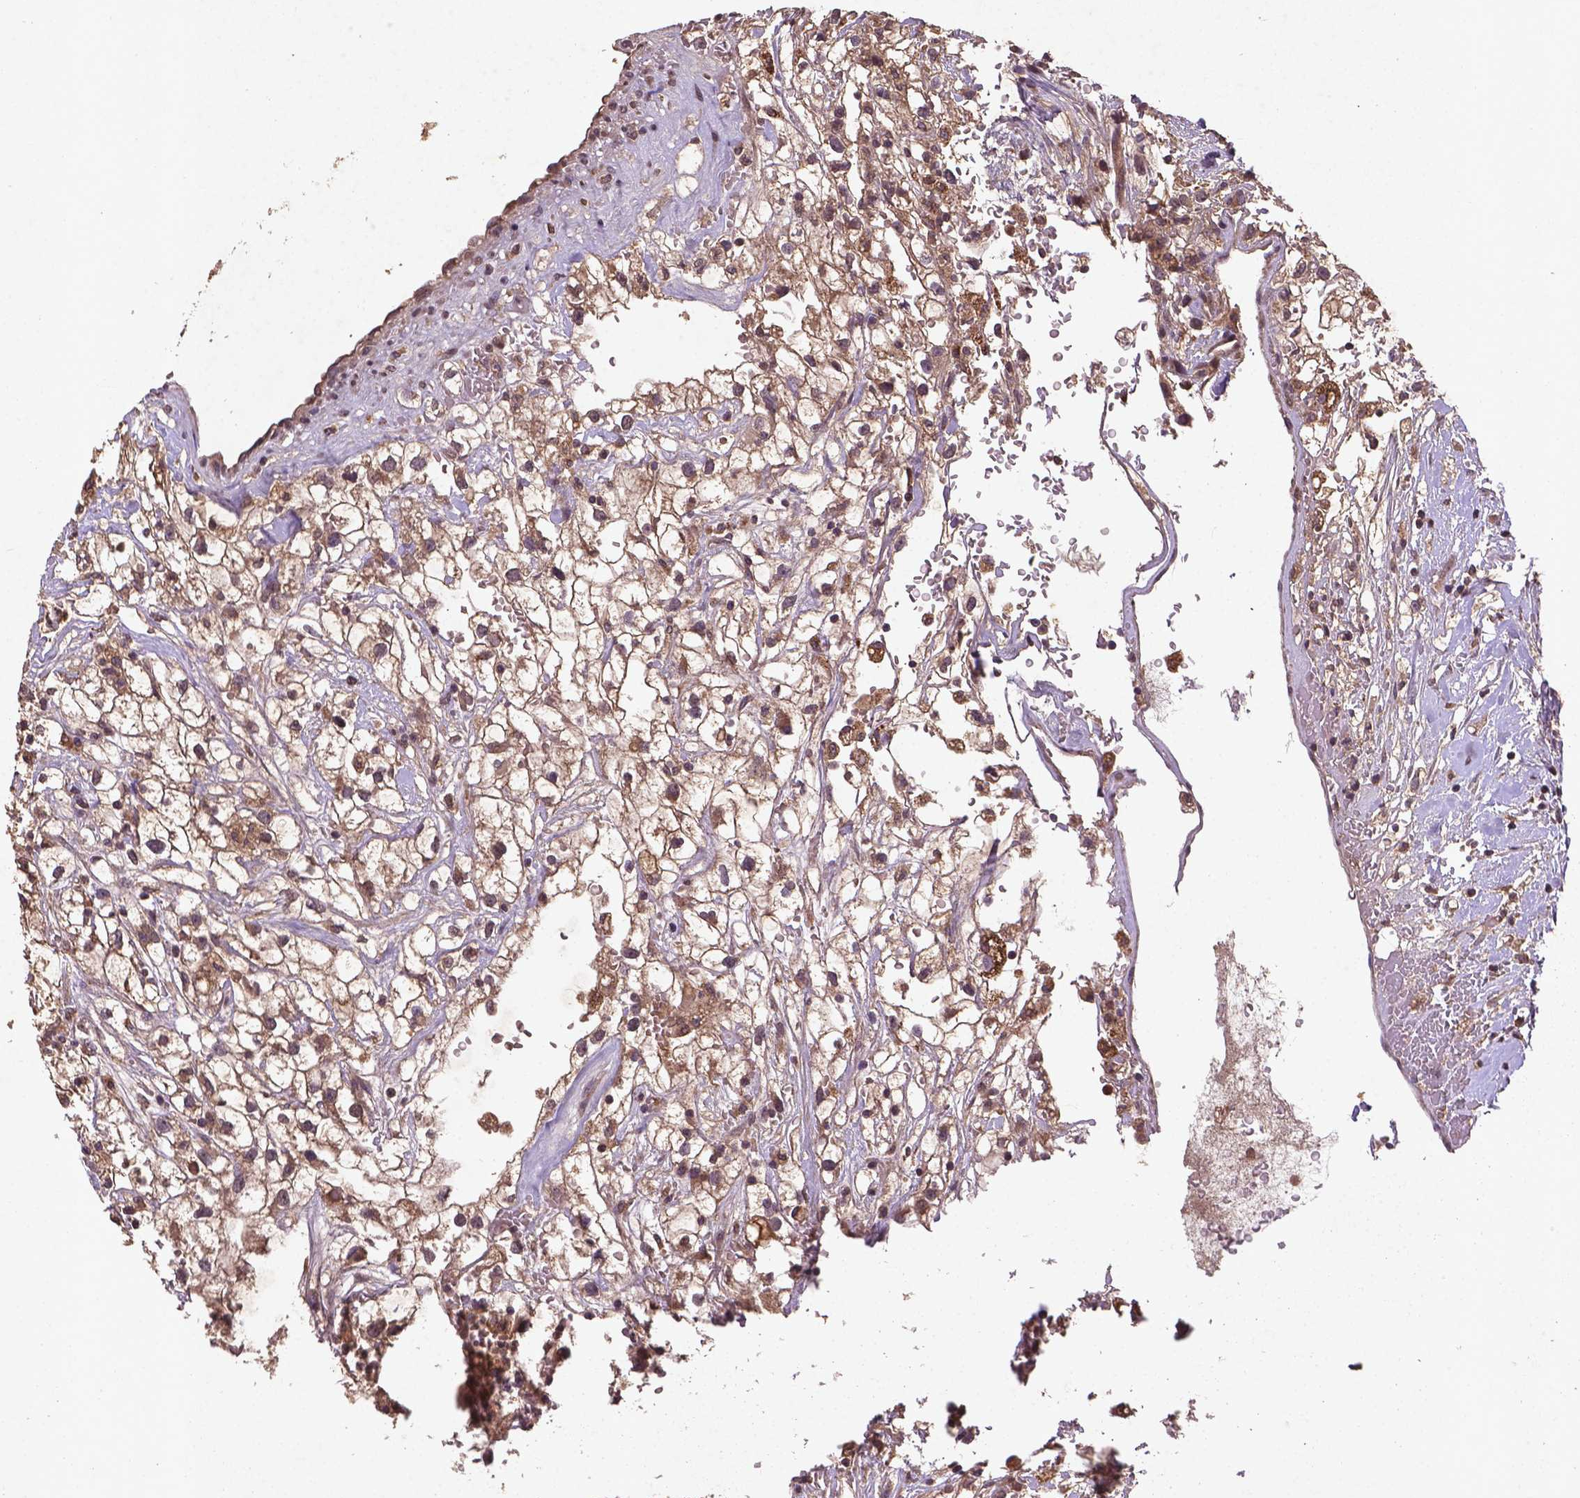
{"staining": {"intensity": "weak", "quantity": ">75%", "location": "cytoplasmic/membranous,nuclear"}, "tissue": "renal cancer", "cell_type": "Tumor cells", "image_type": "cancer", "snomed": [{"axis": "morphology", "description": "Adenocarcinoma, NOS"}, {"axis": "topography", "description": "Kidney"}], "caption": "Immunohistochemical staining of human renal cancer demonstrates low levels of weak cytoplasmic/membranous and nuclear protein staining in about >75% of tumor cells.", "gene": "NIPAL2", "patient": {"sex": "male", "age": 59}}